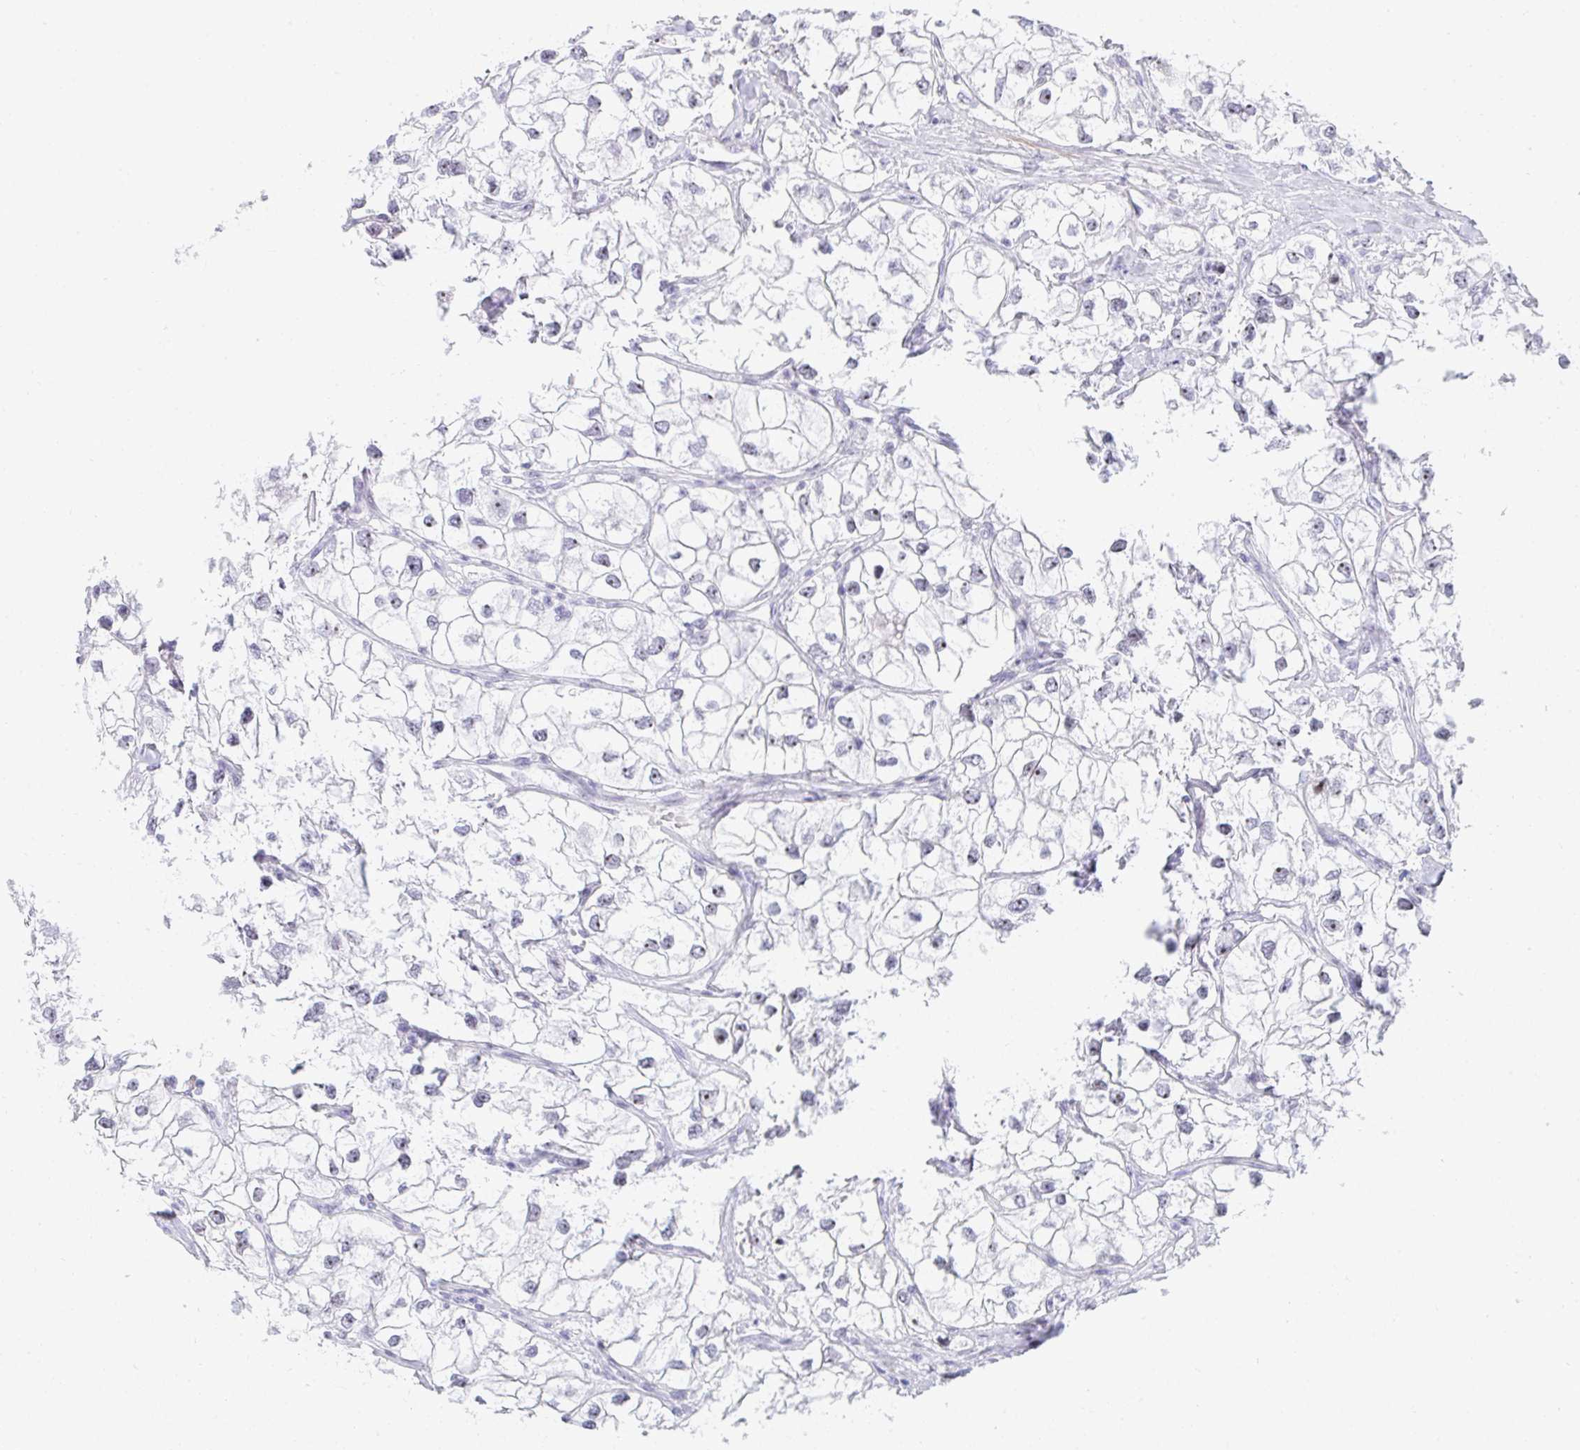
{"staining": {"intensity": "weak", "quantity": "25%-75%", "location": "nuclear"}, "tissue": "renal cancer", "cell_type": "Tumor cells", "image_type": "cancer", "snomed": [{"axis": "morphology", "description": "Adenocarcinoma, NOS"}, {"axis": "topography", "description": "Kidney"}], "caption": "A photomicrograph showing weak nuclear staining in about 25%-75% of tumor cells in renal cancer, as visualized by brown immunohistochemical staining.", "gene": "NOP10", "patient": {"sex": "male", "age": 59}}